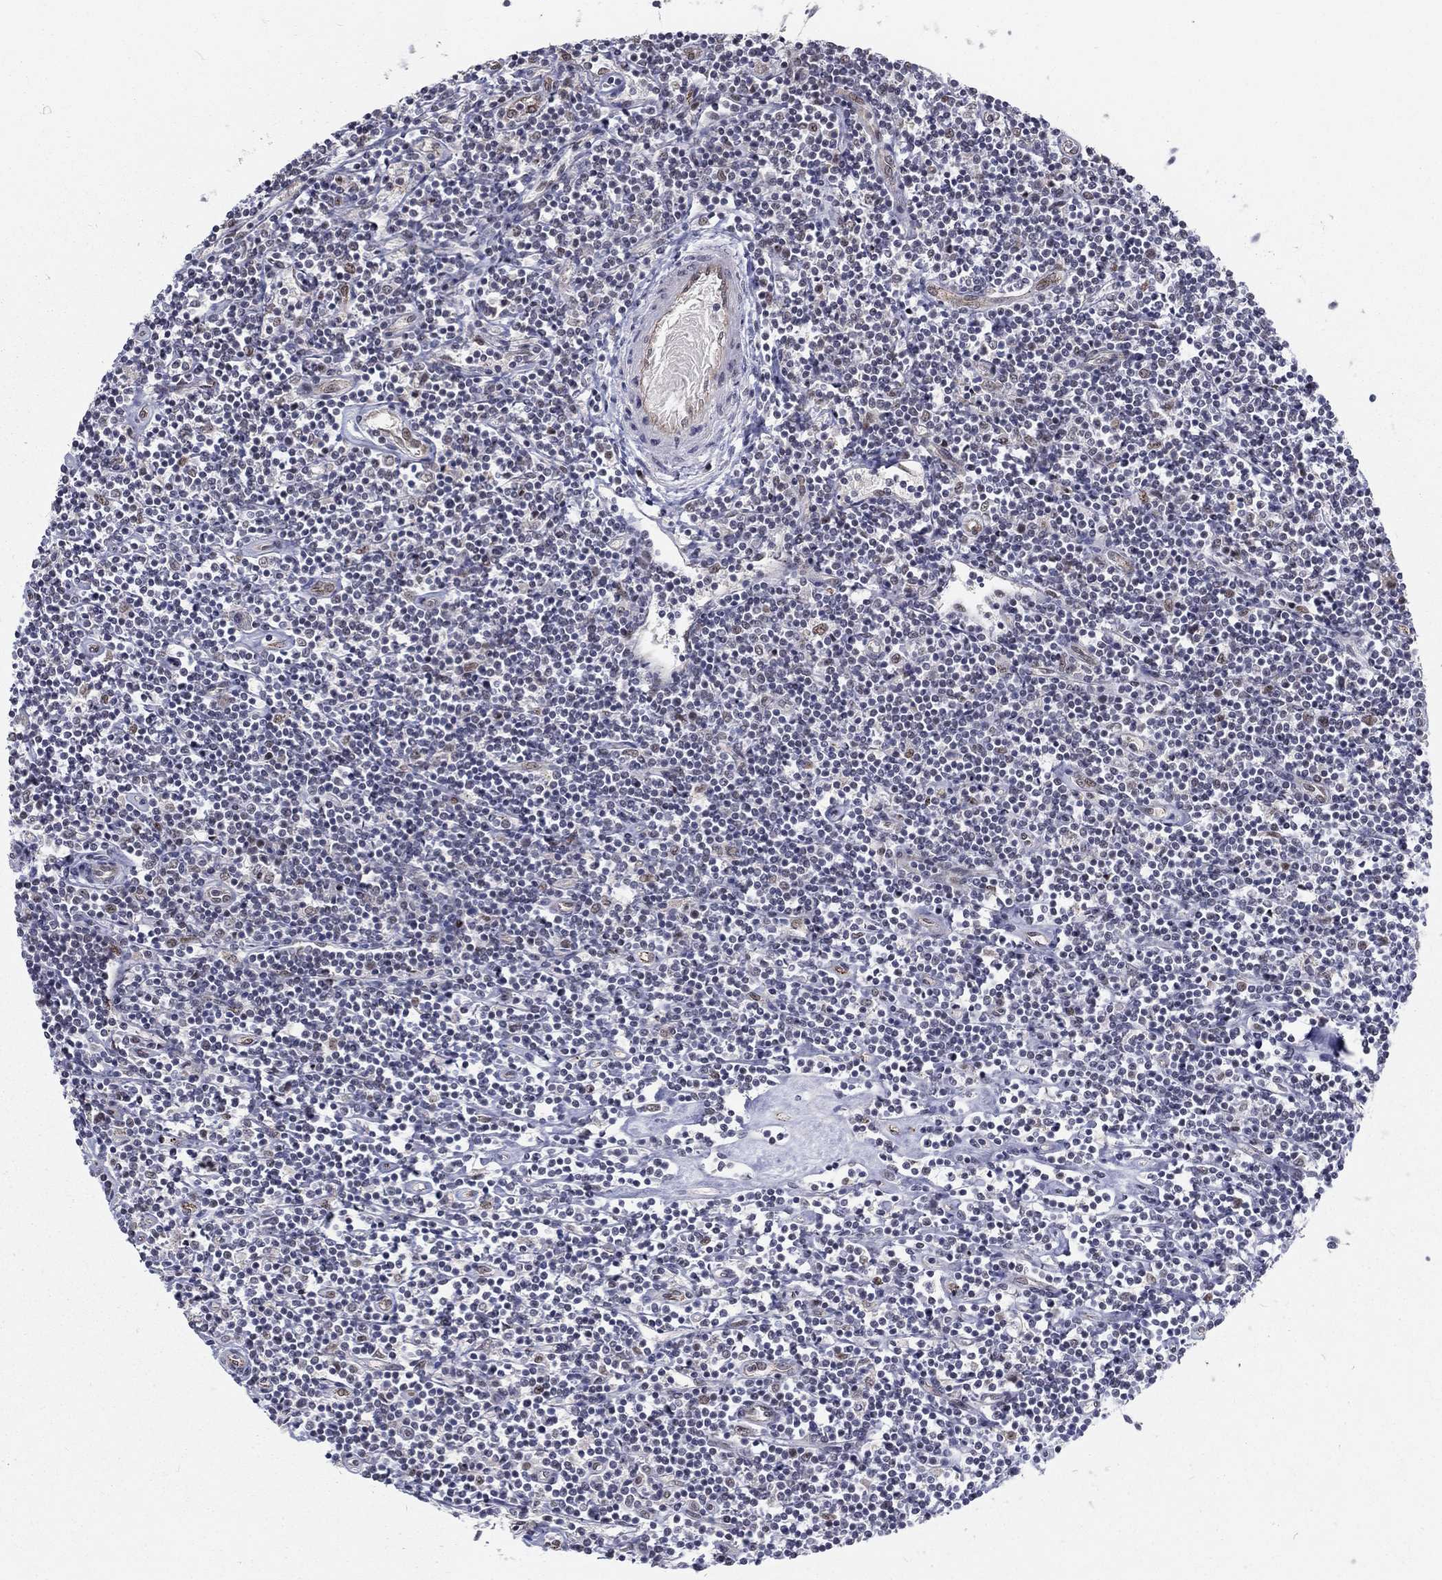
{"staining": {"intensity": "negative", "quantity": "none", "location": "none"}, "tissue": "lymphoma", "cell_type": "Tumor cells", "image_type": "cancer", "snomed": [{"axis": "morphology", "description": "Hodgkin's disease, NOS"}, {"axis": "topography", "description": "Lymph node"}], "caption": "Image shows no significant protein expression in tumor cells of Hodgkin's disease. The staining is performed using DAB brown chromogen with nuclei counter-stained in using hematoxylin.", "gene": "ZBED1", "patient": {"sex": "male", "age": 40}}